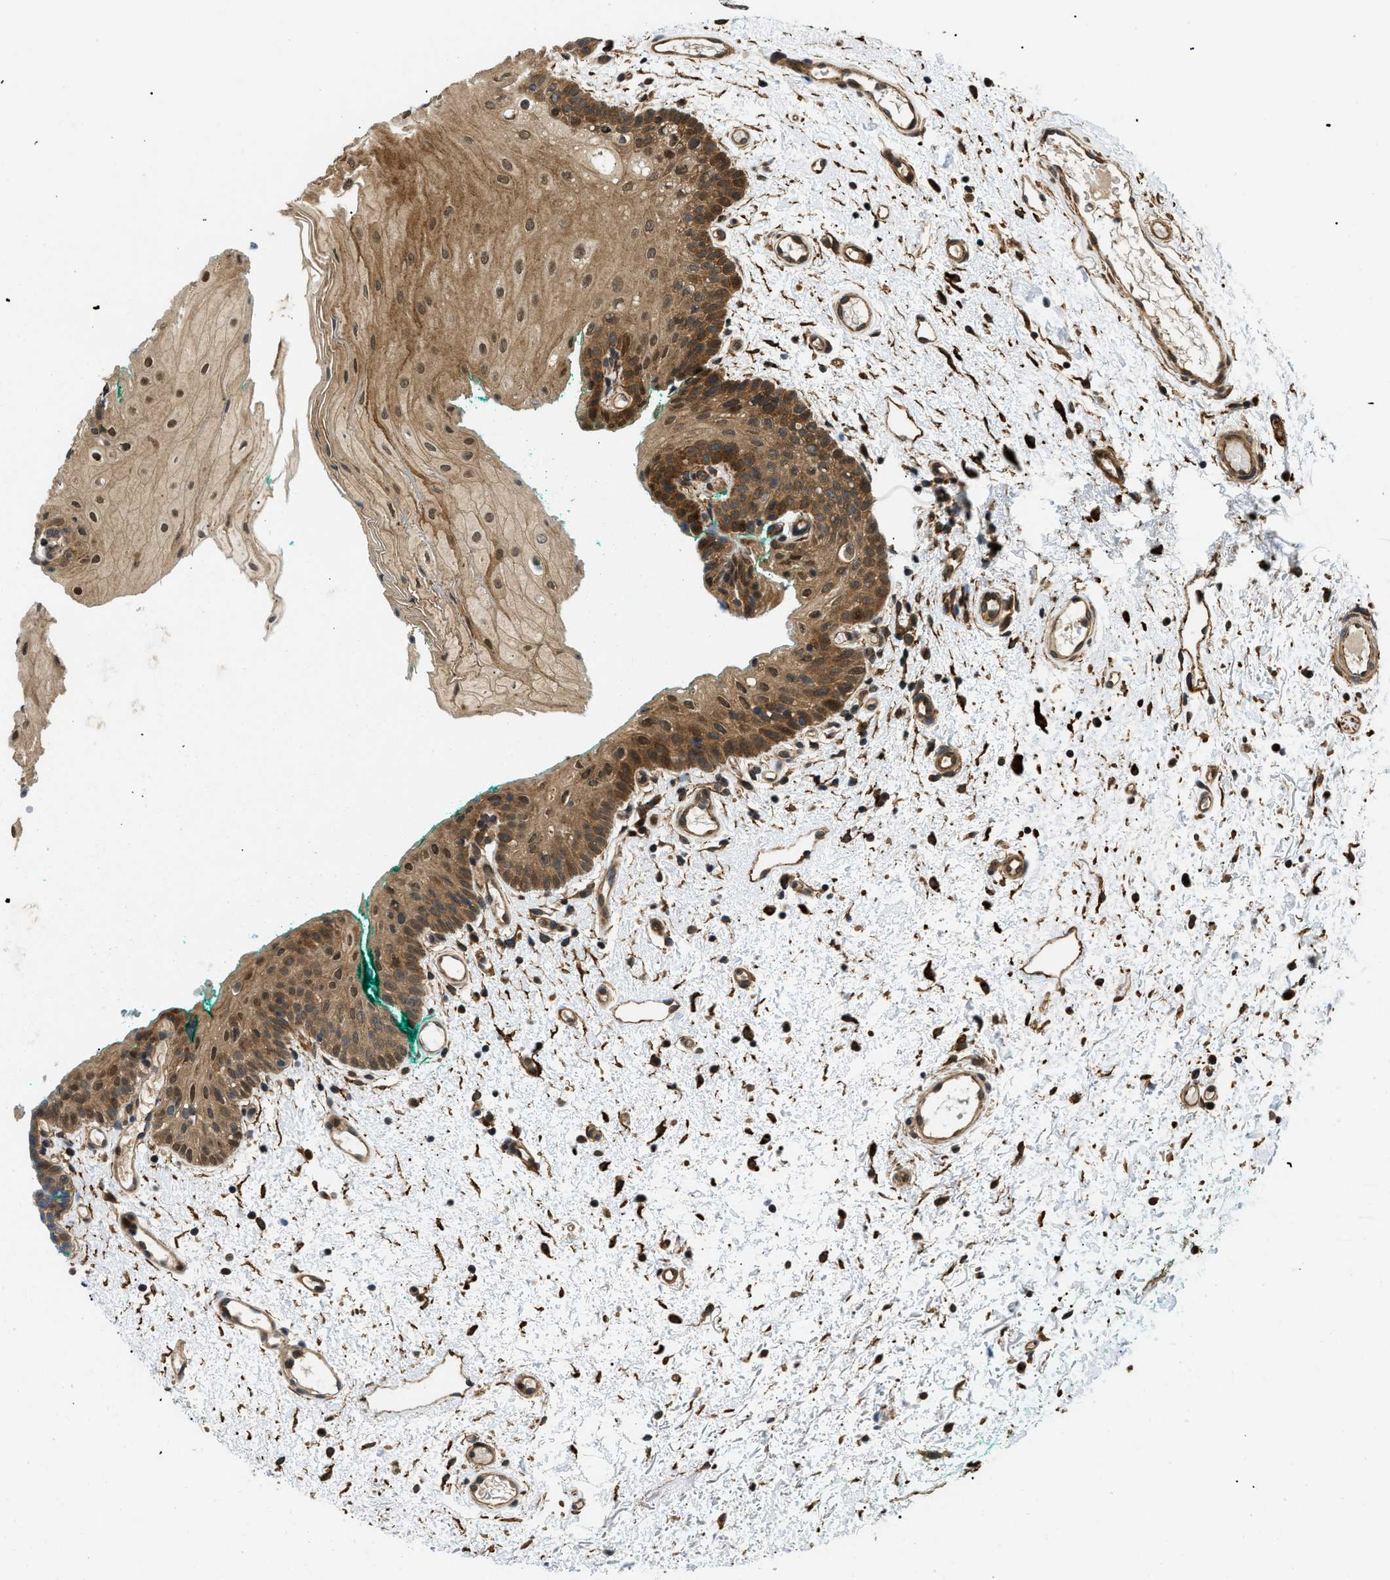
{"staining": {"intensity": "moderate", "quantity": ">75%", "location": "cytoplasmic/membranous,nuclear"}, "tissue": "oral mucosa", "cell_type": "Squamous epithelial cells", "image_type": "normal", "snomed": [{"axis": "morphology", "description": "Normal tissue, NOS"}, {"axis": "morphology", "description": "Squamous cell carcinoma, NOS"}, {"axis": "topography", "description": "Oral tissue"}, {"axis": "topography", "description": "Salivary gland"}, {"axis": "topography", "description": "Head-Neck"}], "caption": "Moderate cytoplasmic/membranous,nuclear positivity is seen in approximately >75% of squamous epithelial cells in benign oral mucosa.", "gene": "ATP6AP1", "patient": {"sex": "female", "age": 62}}